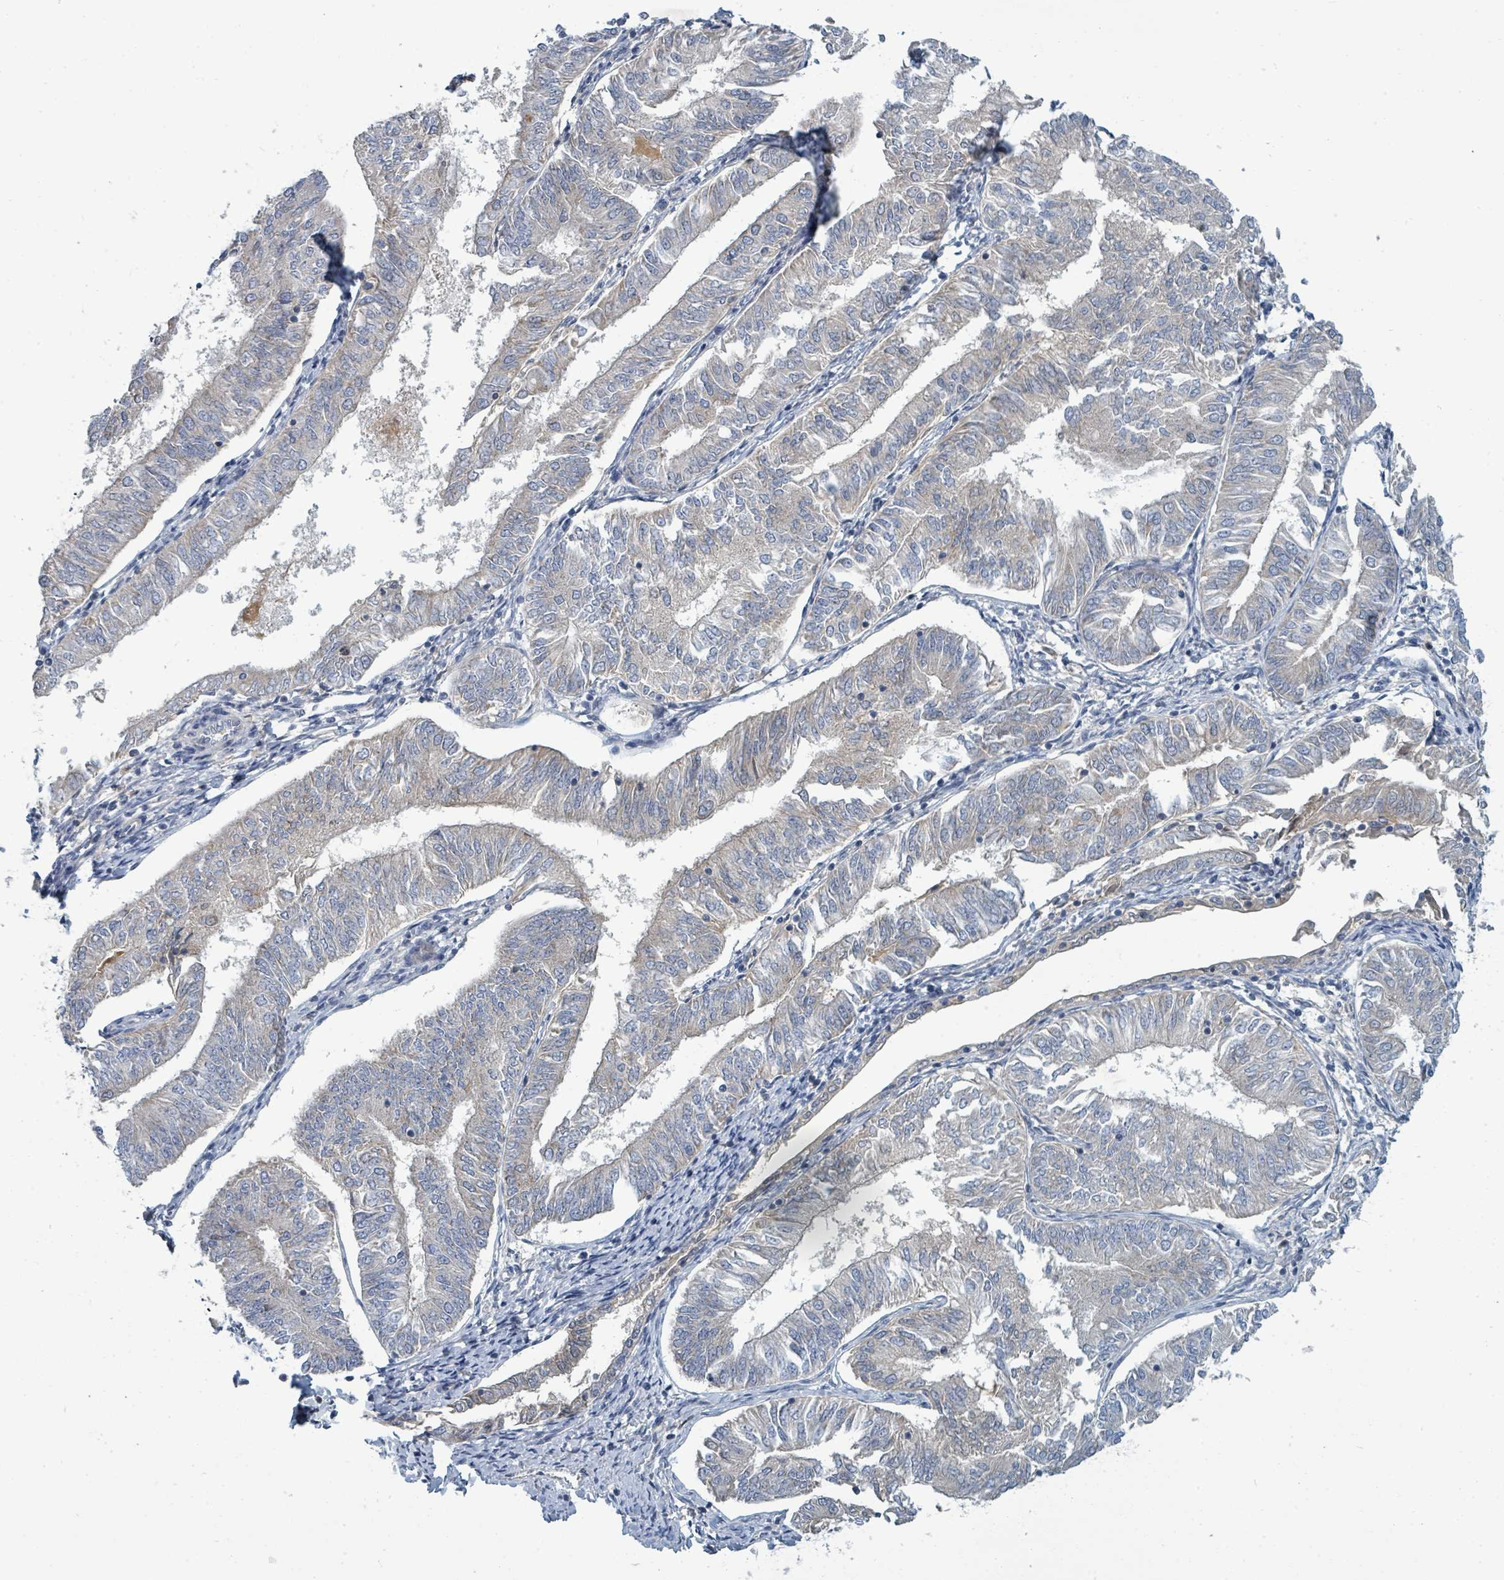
{"staining": {"intensity": "negative", "quantity": "none", "location": "none"}, "tissue": "endometrial cancer", "cell_type": "Tumor cells", "image_type": "cancer", "snomed": [{"axis": "morphology", "description": "Adenocarcinoma, NOS"}, {"axis": "topography", "description": "Endometrium"}], "caption": "An IHC photomicrograph of endometrial cancer is shown. There is no staining in tumor cells of endometrial cancer.", "gene": "SLC25A23", "patient": {"sex": "female", "age": 58}}